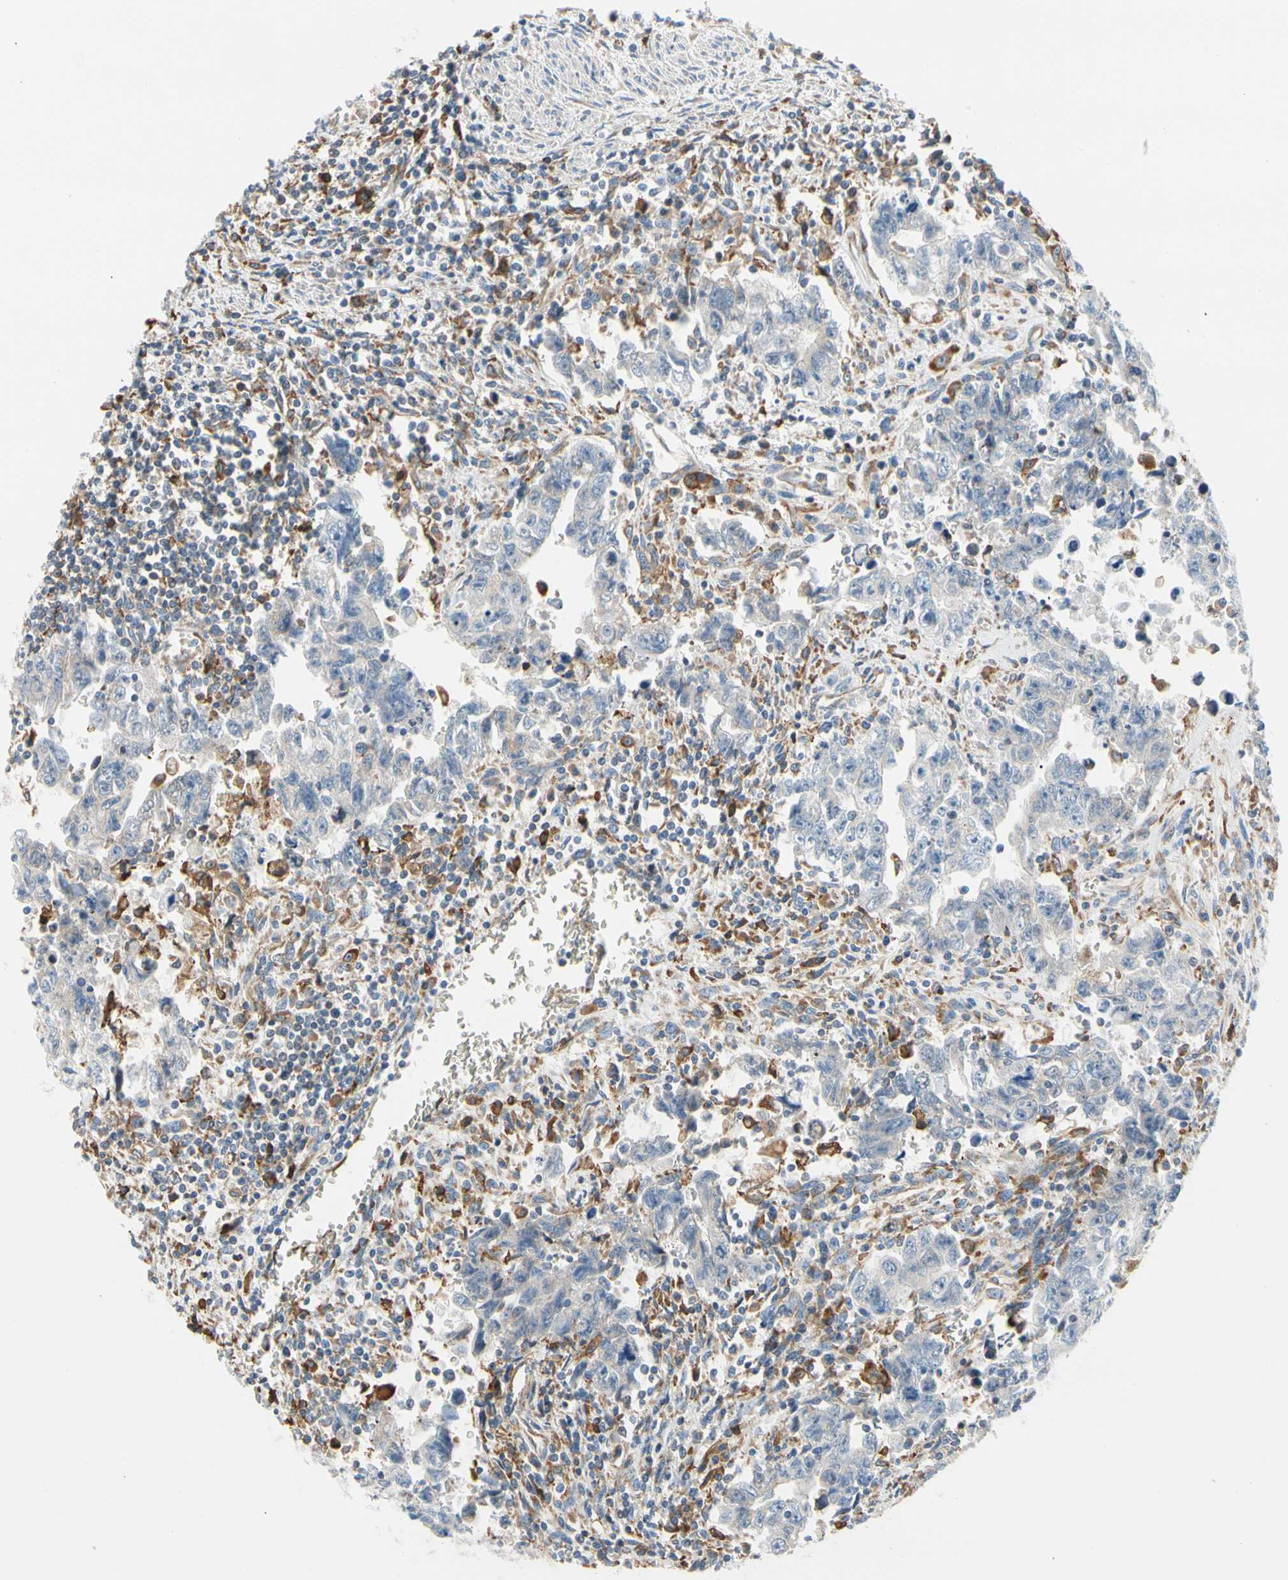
{"staining": {"intensity": "negative", "quantity": "none", "location": "none"}, "tissue": "testis cancer", "cell_type": "Tumor cells", "image_type": "cancer", "snomed": [{"axis": "morphology", "description": "Carcinoma, Embryonal, NOS"}, {"axis": "topography", "description": "Testis"}], "caption": "This is an immunohistochemistry histopathology image of testis cancer (embryonal carcinoma). There is no staining in tumor cells.", "gene": "STXBP1", "patient": {"sex": "male", "age": 28}}